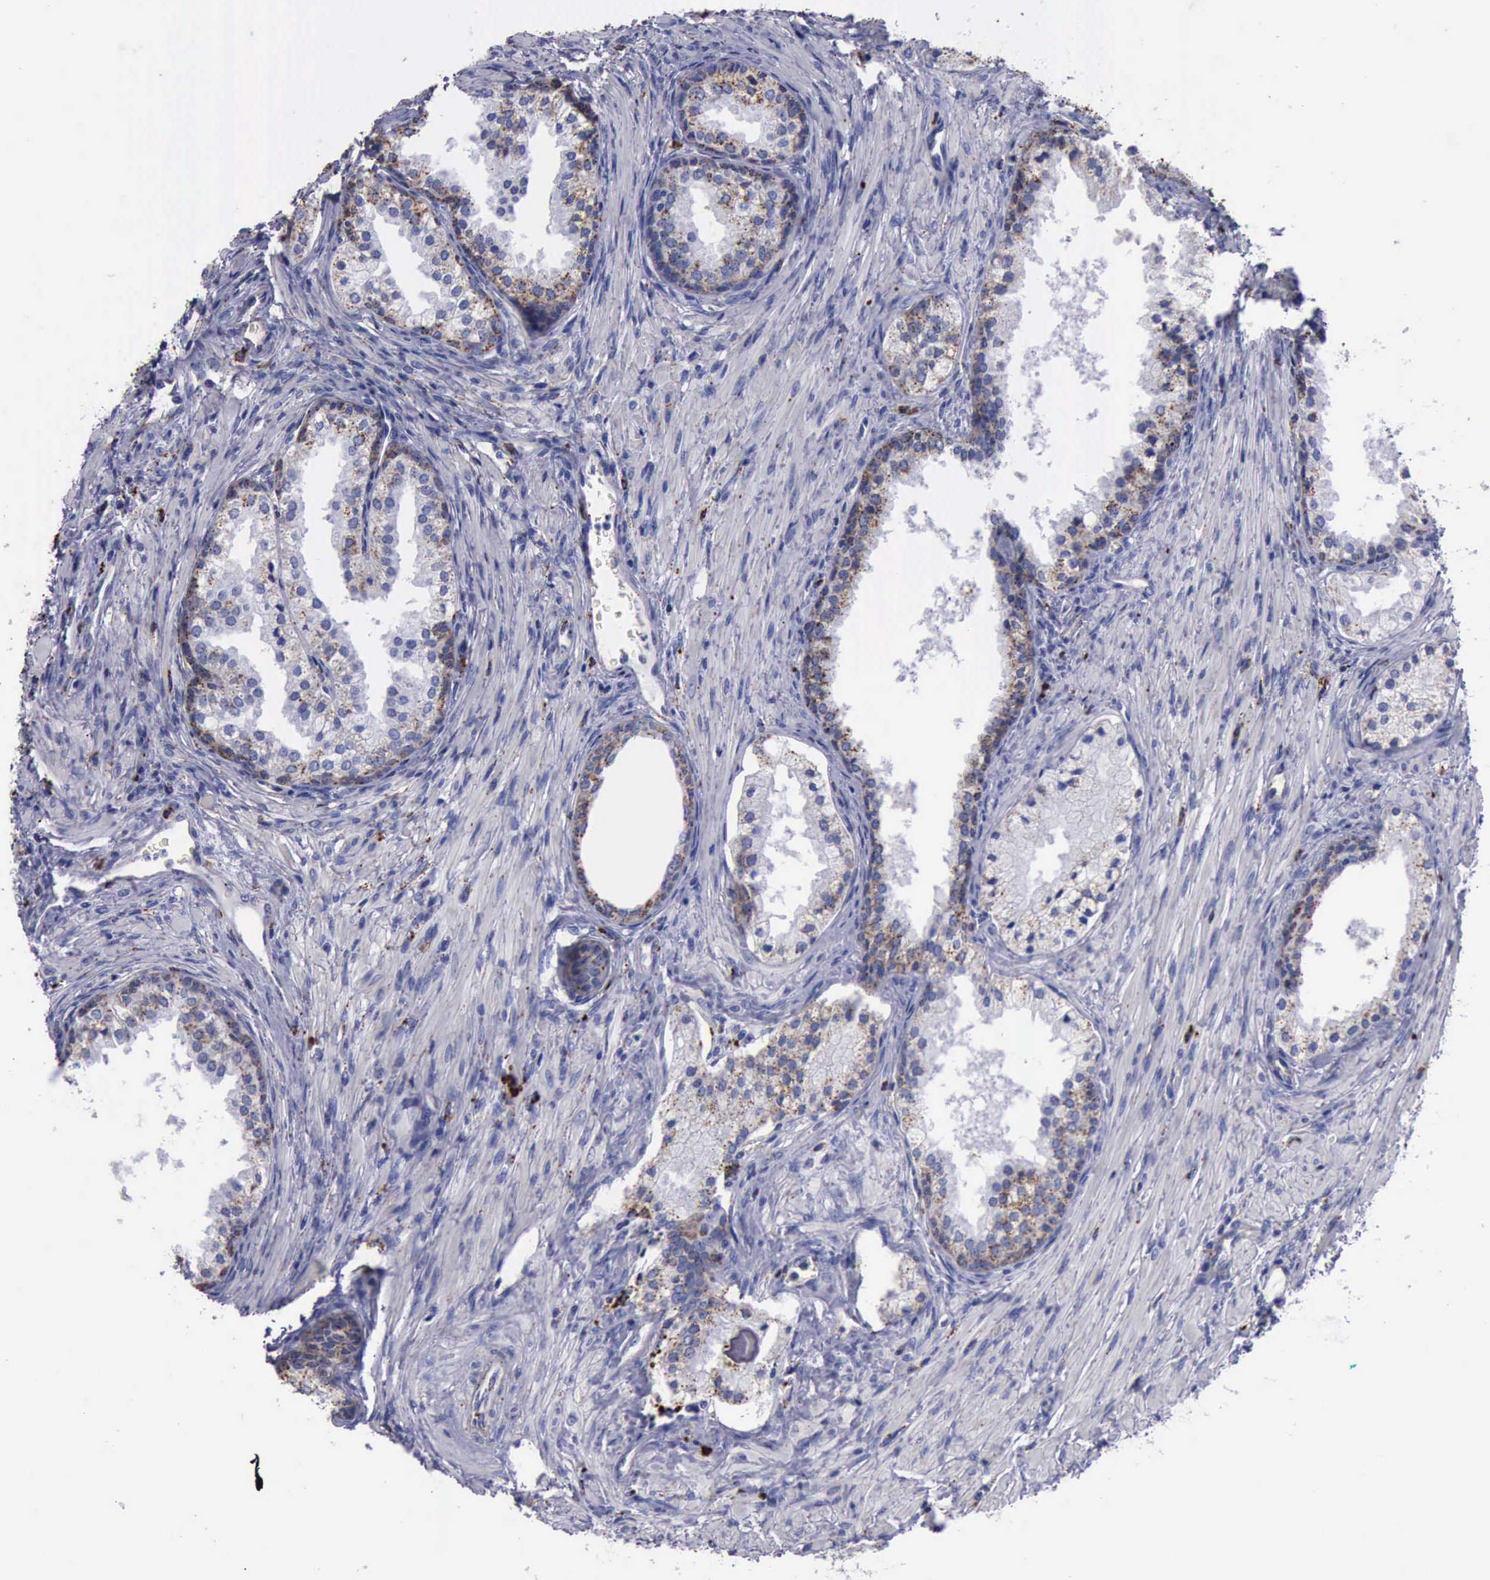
{"staining": {"intensity": "weak", "quantity": "<25%", "location": "cytoplasmic/membranous"}, "tissue": "prostate cancer", "cell_type": "Tumor cells", "image_type": "cancer", "snomed": [{"axis": "morphology", "description": "Adenocarcinoma, Medium grade"}, {"axis": "topography", "description": "Prostate"}], "caption": "An immunohistochemistry (IHC) histopathology image of prostate cancer is shown. There is no staining in tumor cells of prostate cancer. (DAB (3,3'-diaminobenzidine) immunohistochemistry, high magnification).", "gene": "CTSD", "patient": {"sex": "male", "age": 70}}